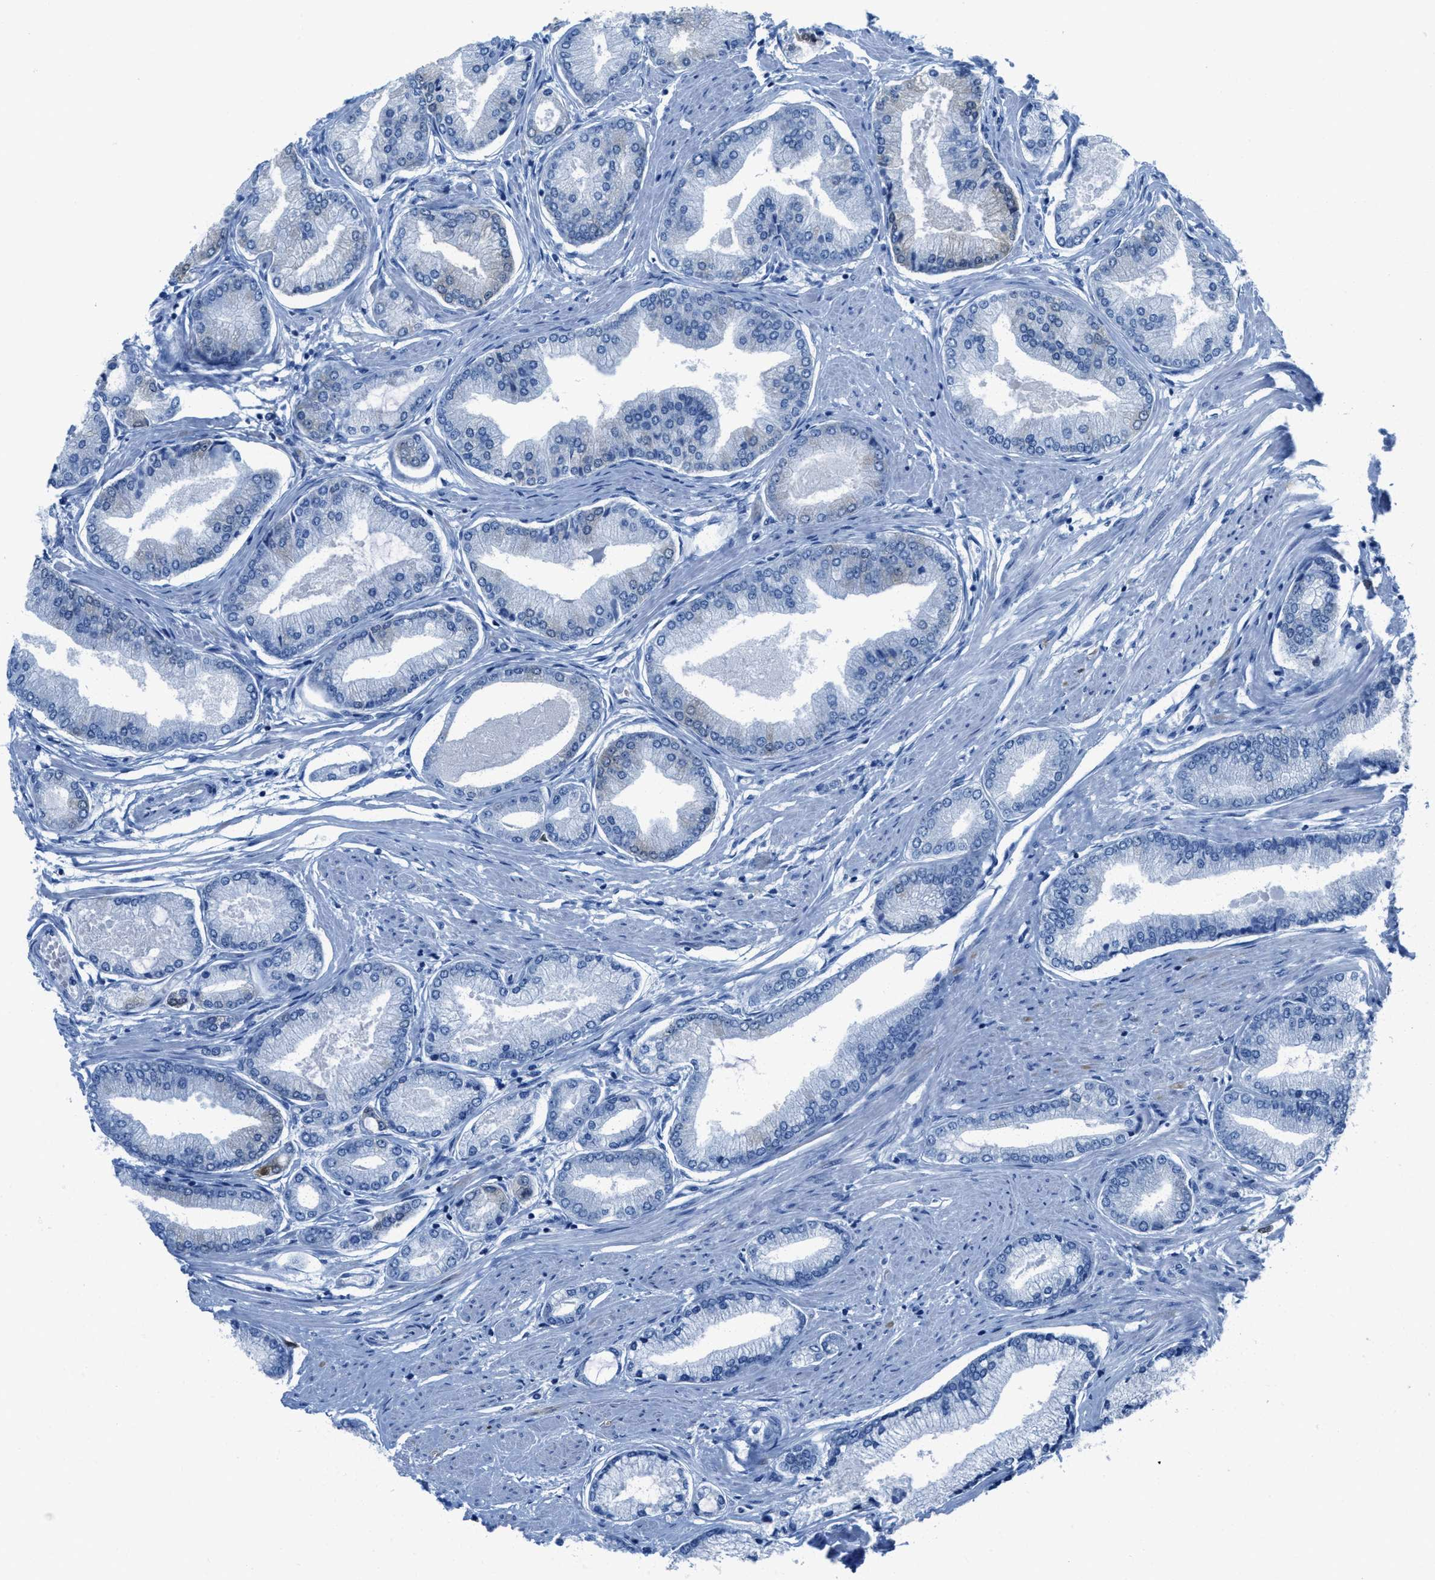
{"staining": {"intensity": "negative", "quantity": "none", "location": "none"}, "tissue": "prostate cancer", "cell_type": "Tumor cells", "image_type": "cancer", "snomed": [{"axis": "morphology", "description": "Adenocarcinoma, High grade"}, {"axis": "topography", "description": "Prostate"}], "caption": "The image reveals no significant positivity in tumor cells of prostate cancer.", "gene": "CDKN2A", "patient": {"sex": "male", "age": 61}}